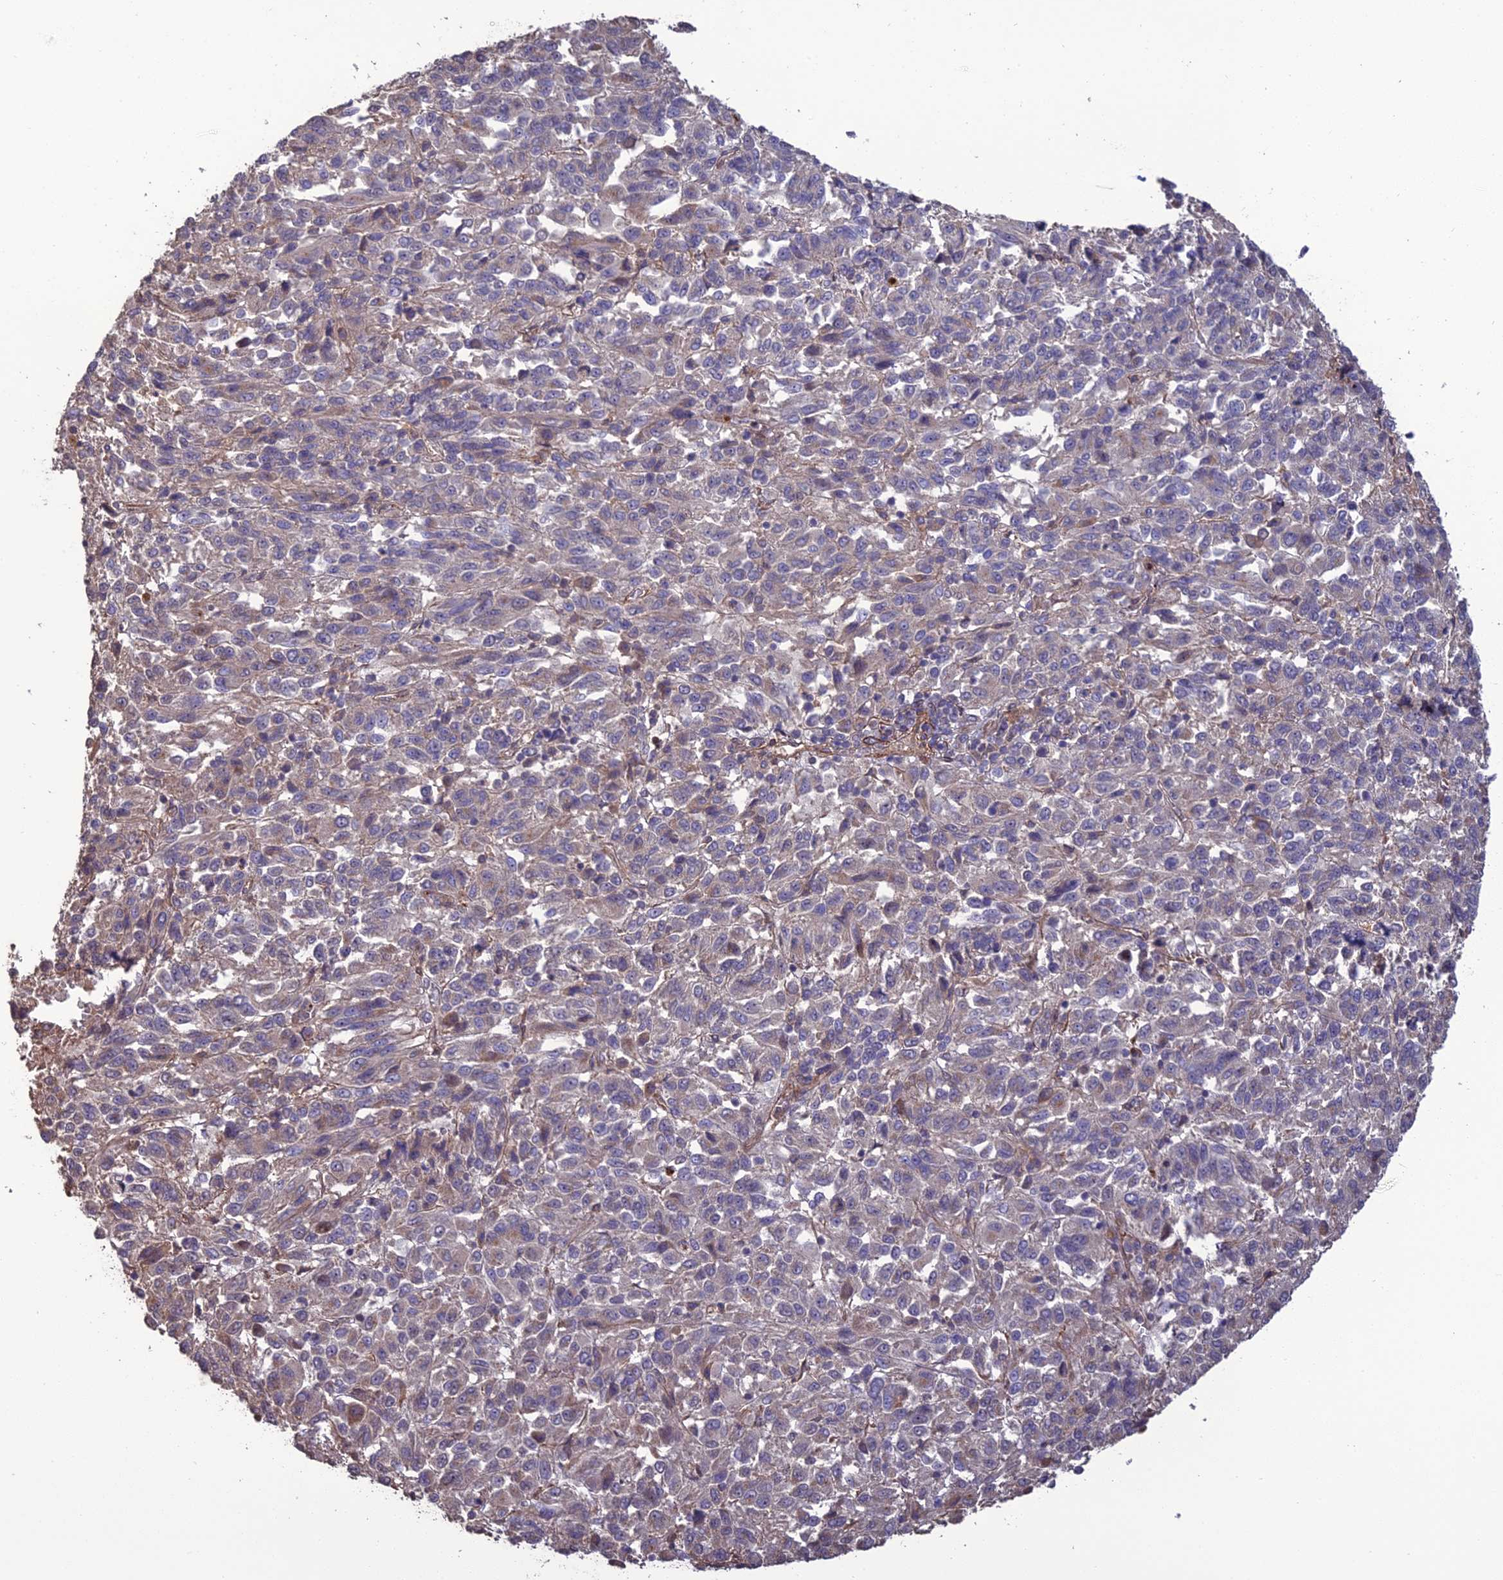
{"staining": {"intensity": "negative", "quantity": "none", "location": "none"}, "tissue": "melanoma", "cell_type": "Tumor cells", "image_type": "cancer", "snomed": [{"axis": "morphology", "description": "Malignant melanoma, Metastatic site"}, {"axis": "topography", "description": "Lung"}], "caption": "Immunohistochemical staining of human malignant melanoma (metastatic site) displays no significant positivity in tumor cells.", "gene": "ATP6V0A2", "patient": {"sex": "male", "age": 64}}